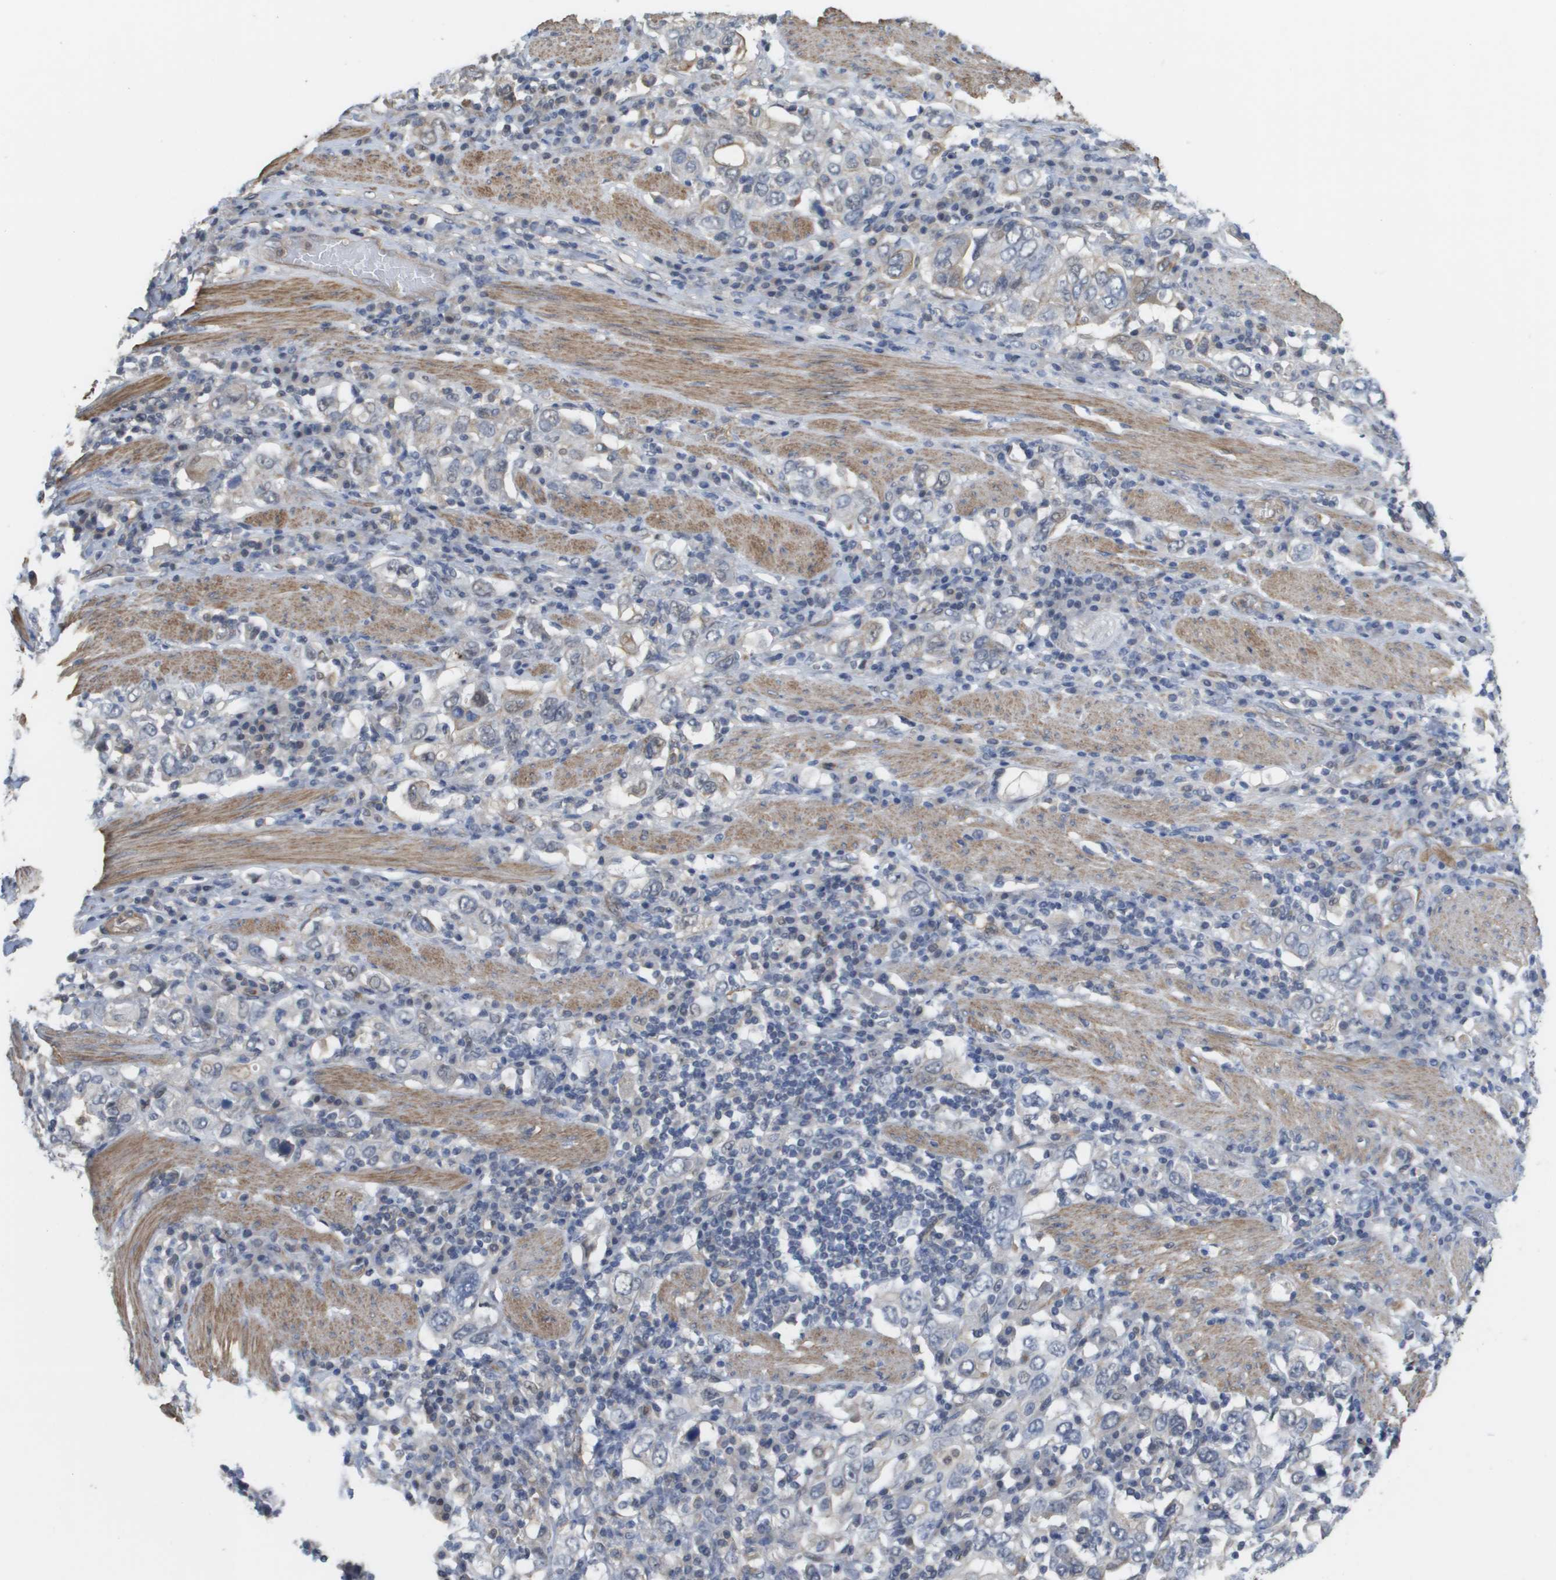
{"staining": {"intensity": "negative", "quantity": "none", "location": "none"}, "tissue": "stomach cancer", "cell_type": "Tumor cells", "image_type": "cancer", "snomed": [{"axis": "morphology", "description": "Adenocarcinoma, NOS"}, {"axis": "topography", "description": "Stomach, upper"}], "caption": "Tumor cells show no significant protein expression in stomach cancer (adenocarcinoma).", "gene": "RNF112", "patient": {"sex": "male", "age": 62}}